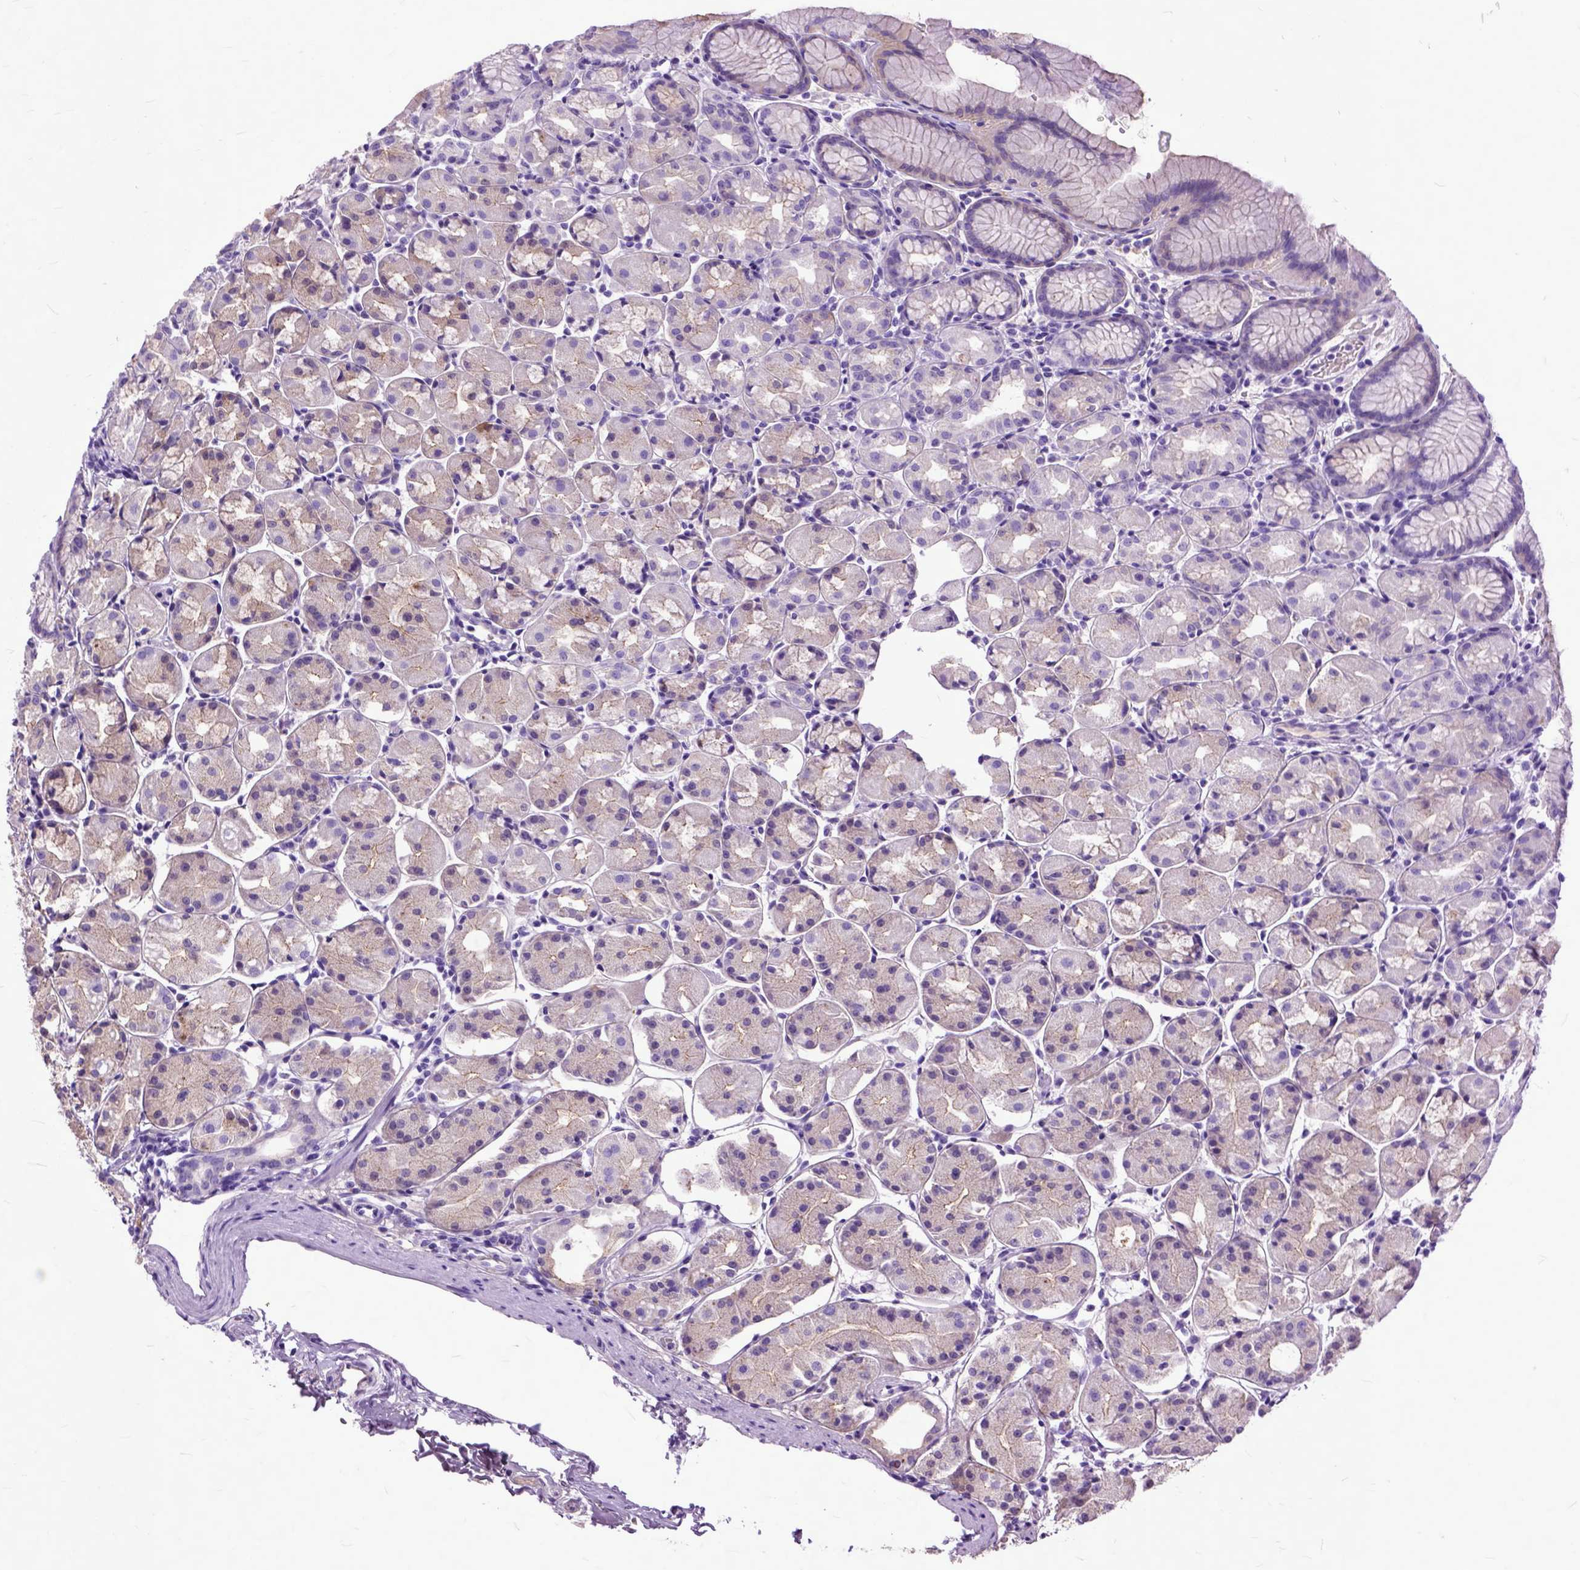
{"staining": {"intensity": "weak", "quantity": "<25%", "location": "cytoplasmic/membranous"}, "tissue": "stomach", "cell_type": "Glandular cells", "image_type": "normal", "snomed": [{"axis": "morphology", "description": "Normal tissue, NOS"}, {"axis": "topography", "description": "Stomach, upper"}], "caption": "IHC image of benign stomach: stomach stained with DAB (3,3'-diaminobenzidine) reveals no significant protein positivity in glandular cells. The staining was performed using DAB to visualize the protein expression in brown, while the nuclei were stained in blue with hematoxylin (Magnification: 20x).", "gene": "GNGT1", "patient": {"sex": "male", "age": 47}}